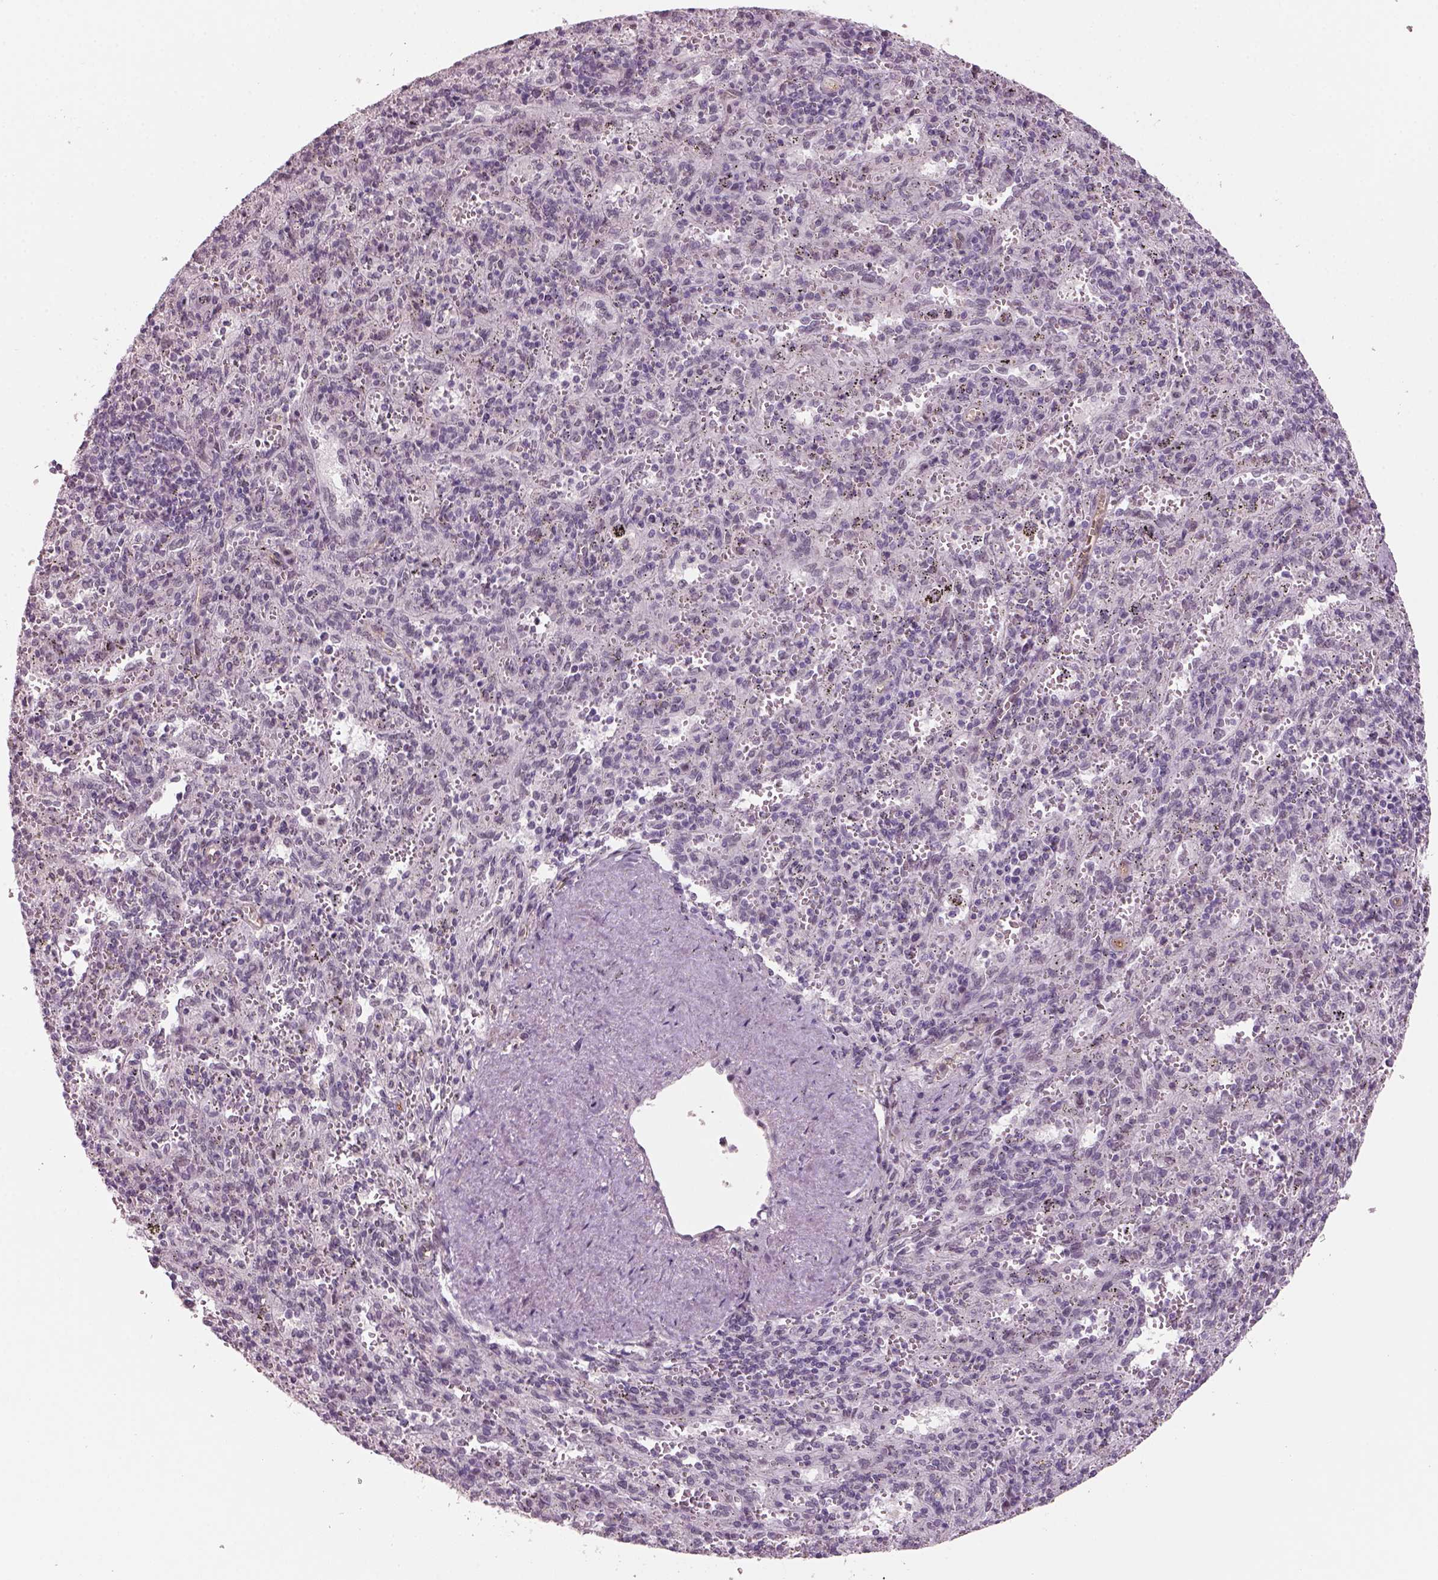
{"staining": {"intensity": "negative", "quantity": "none", "location": "none"}, "tissue": "spleen", "cell_type": "Cells in red pulp", "image_type": "normal", "snomed": [{"axis": "morphology", "description": "Normal tissue, NOS"}, {"axis": "topography", "description": "Spleen"}], "caption": "IHC histopathology image of benign spleen: human spleen stained with DAB (3,3'-diaminobenzidine) reveals no significant protein positivity in cells in red pulp. Brightfield microscopy of immunohistochemistry (IHC) stained with DAB (3,3'-diaminobenzidine) (brown) and hematoxylin (blue), captured at high magnification.", "gene": "NAT8B", "patient": {"sex": "male", "age": 57}}